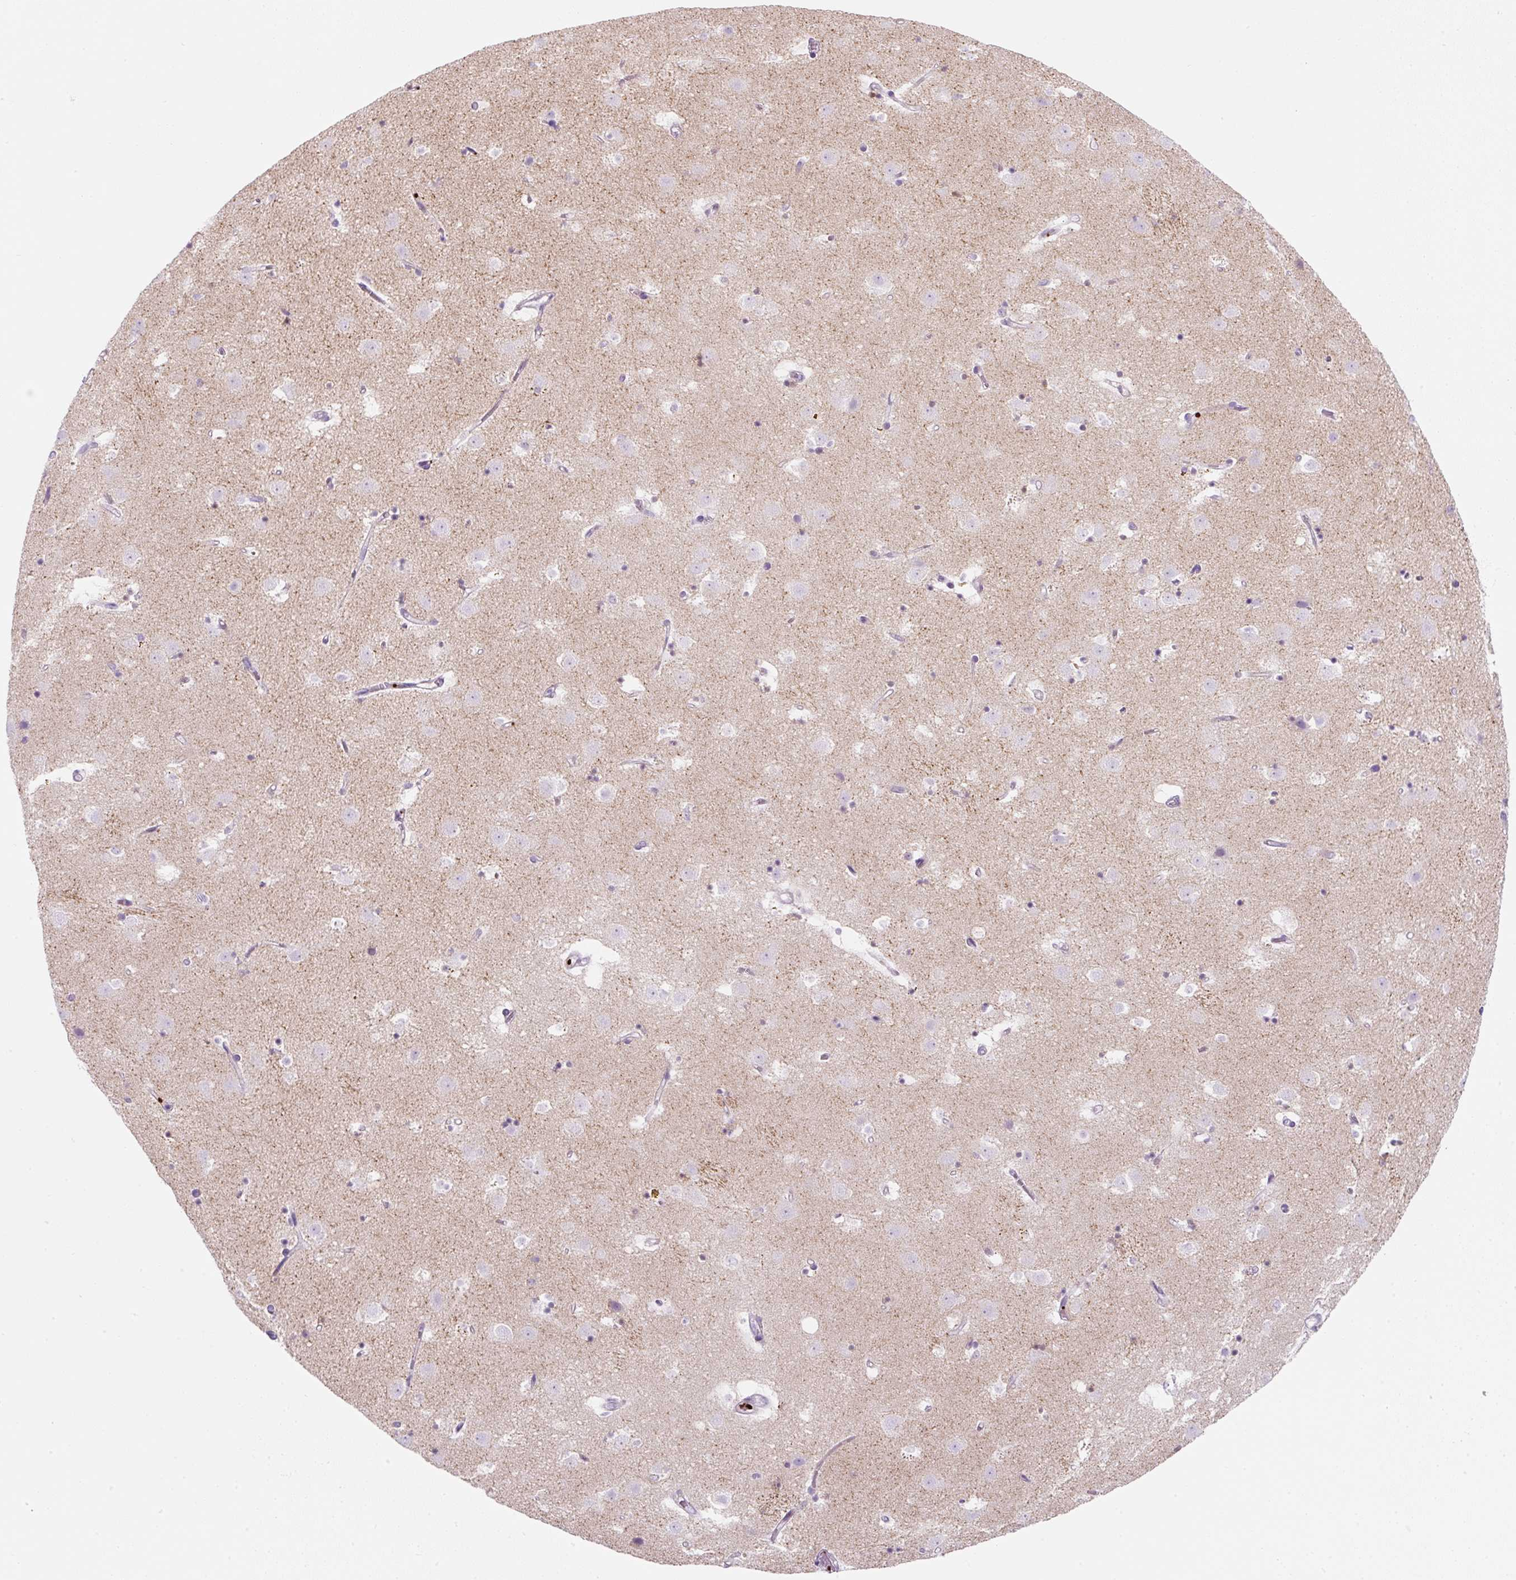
{"staining": {"intensity": "negative", "quantity": "none", "location": "none"}, "tissue": "caudate", "cell_type": "Glial cells", "image_type": "normal", "snomed": [{"axis": "morphology", "description": "Normal tissue, NOS"}, {"axis": "topography", "description": "Lateral ventricle wall"}], "caption": "High power microscopy micrograph of an IHC image of unremarkable caudate, revealing no significant expression in glial cells. (DAB (3,3'-diaminobenzidine) immunohistochemistry visualized using brightfield microscopy, high magnification).", "gene": "ENSG00000288796", "patient": {"sex": "male", "age": 58}}